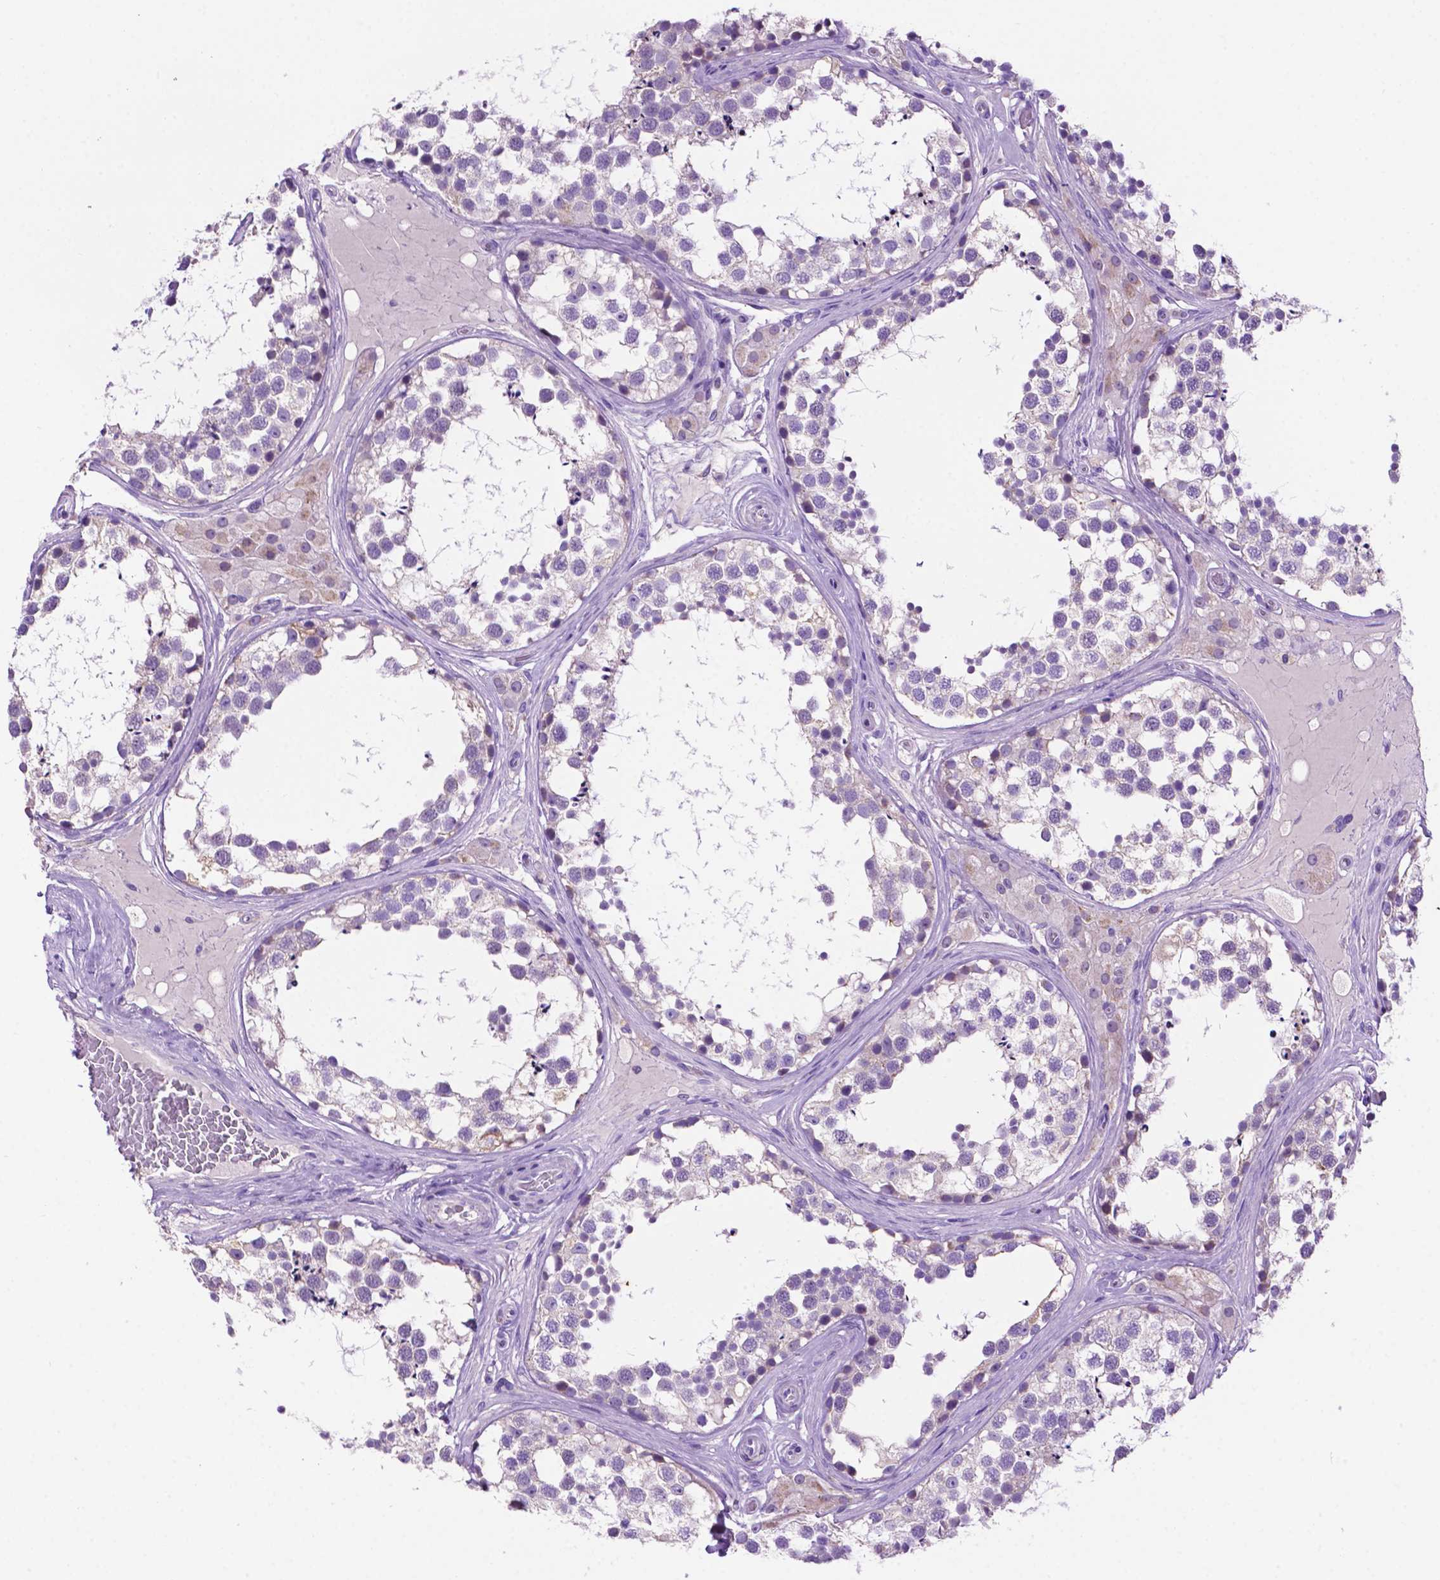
{"staining": {"intensity": "weak", "quantity": "<25%", "location": "cytoplasmic/membranous"}, "tissue": "testis", "cell_type": "Cells in seminiferous ducts", "image_type": "normal", "snomed": [{"axis": "morphology", "description": "Normal tissue, NOS"}, {"axis": "morphology", "description": "Seminoma, NOS"}, {"axis": "topography", "description": "Testis"}], "caption": "High power microscopy photomicrograph of an immunohistochemistry micrograph of benign testis, revealing no significant expression in cells in seminiferous ducts. The staining is performed using DAB (3,3'-diaminobenzidine) brown chromogen with nuclei counter-stained in using hematoxylin.", "gene": "PHYHIP", "patient": {"sex": "male", "age": 65}}